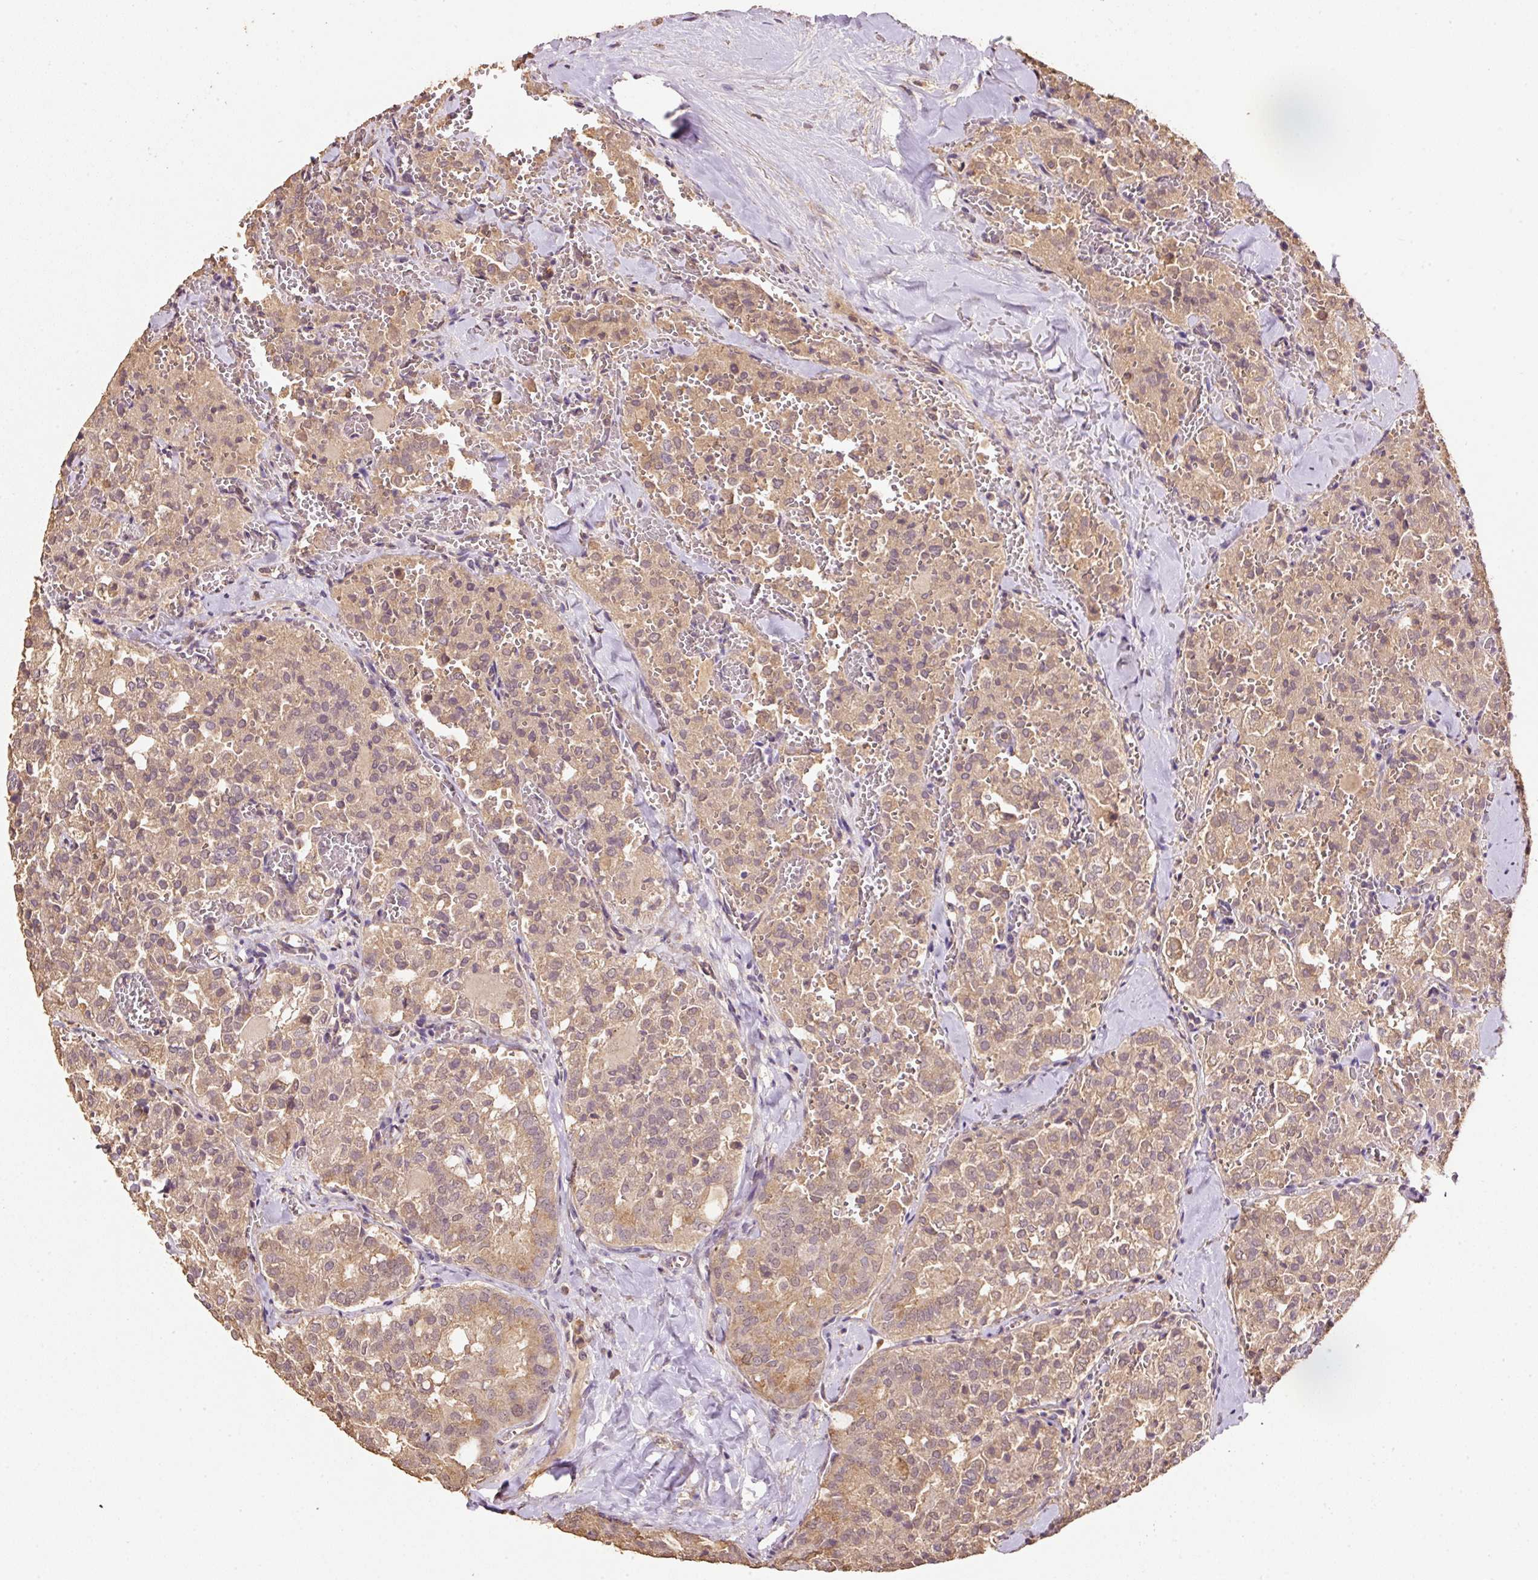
{"staining": {"intensity": "moderate", "quantity": ">75%", "location": "cytoplasmic/membranous,nuclear"}, "tissue": "thyroid cancer", "cell_type": "Tumor cells", "image_type": "cancer", "snomed": [{"axis": "morphology", "description": "Follicular adenoma carcinoma, NOS"}, {"axis": "topography", "description": "Thyroid gland"}], "caption": "IHC photomicrograph of neoplastic tissue: human follicular adenoma carcinoma (thyroid) stained using immunohistochemistry displays medium levels of moderate protein expression localized specifically in the cytoplasmic/membranous and nuclear of tumor cells, appearing as a cytoplasmic/membranous and nuclear brown color.", "gene": "HERC2", "patient": {"sex": "male", "age": 75}}